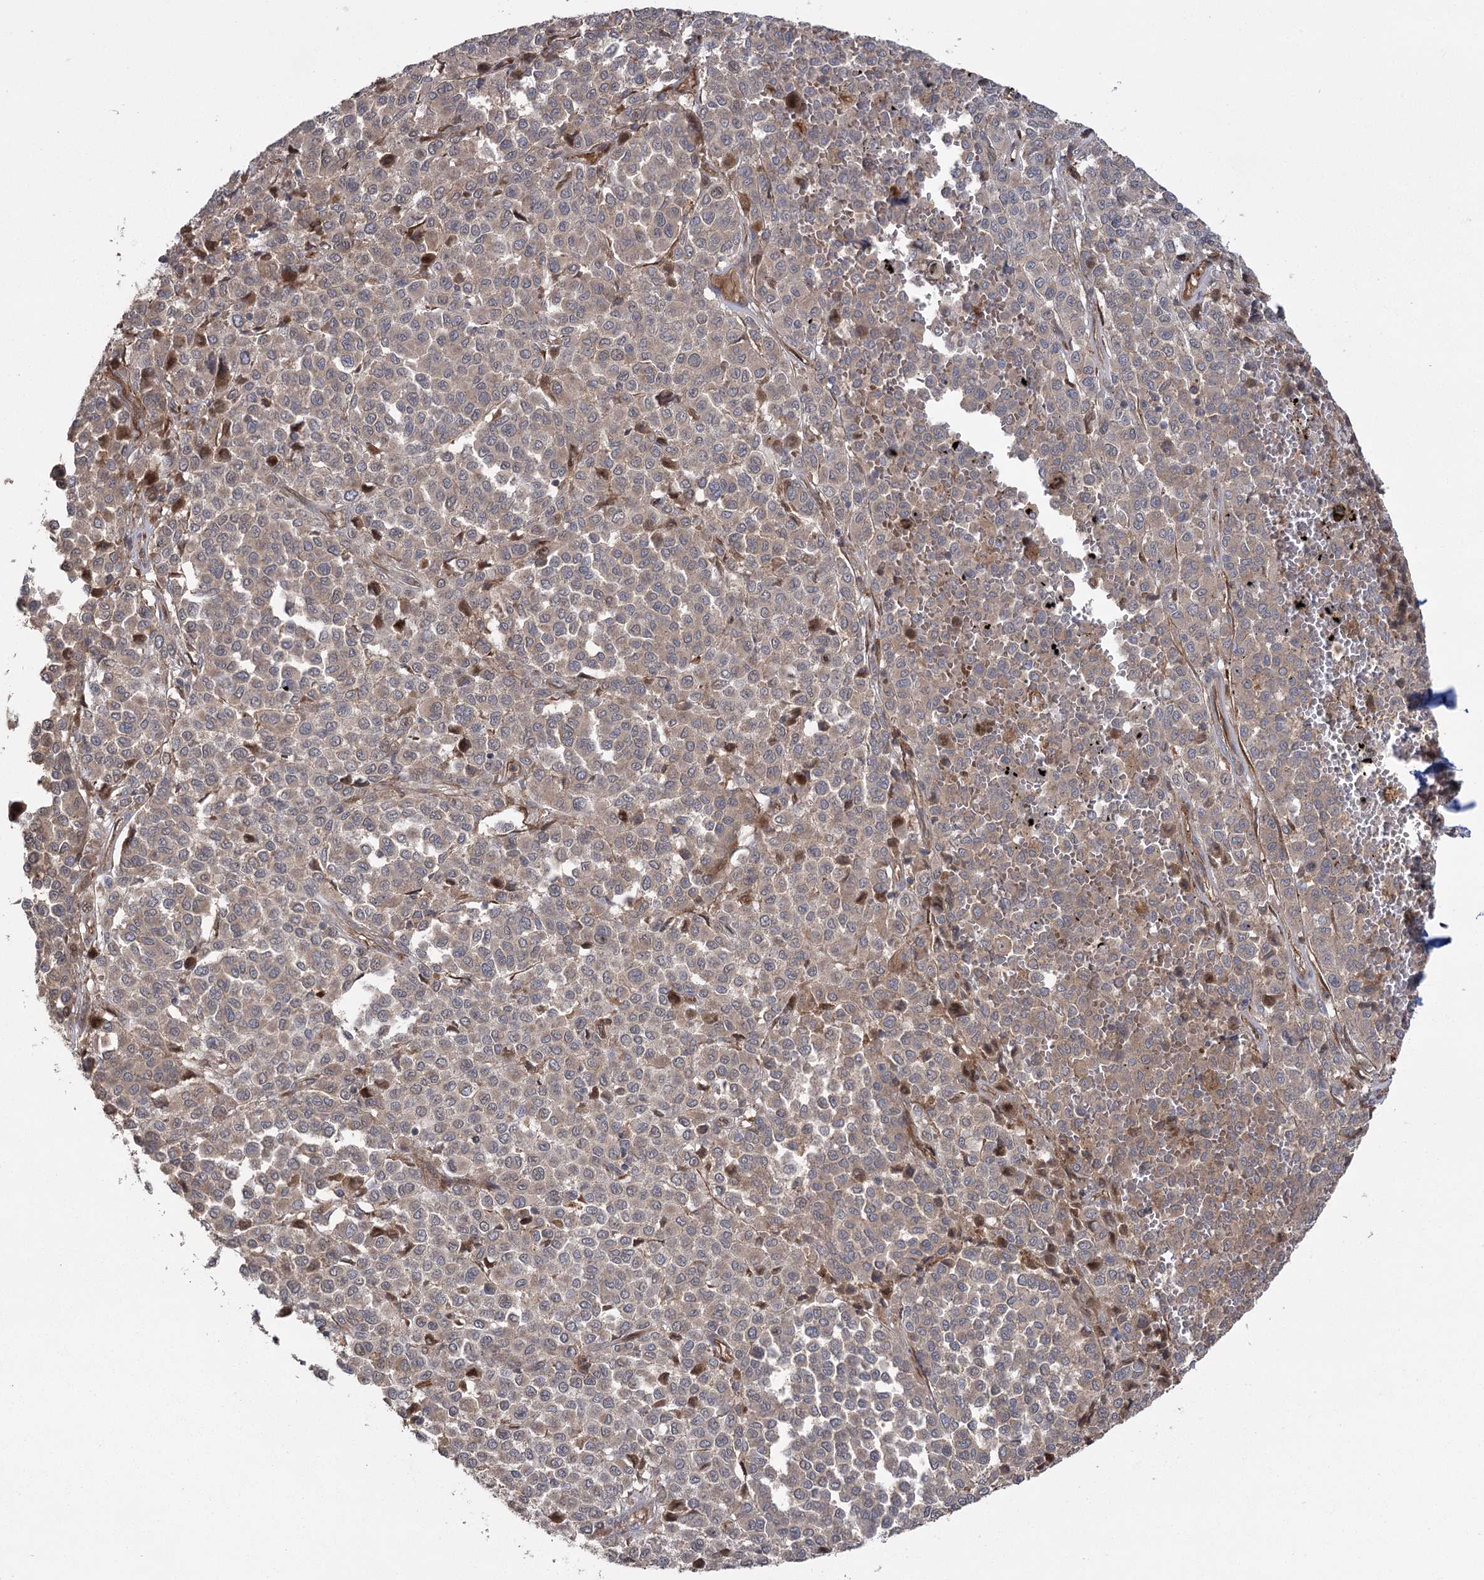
{"staining": {"intensity": "weak", "quantity": ">75%", "location": "cytoplasmic/membranous"}, "tissue": "melanoma", "cell_type": "Tumor cells", "image_type": "cancer", "snomed": [{"axis": "morphology", "description": "Malignant melanoma, Metastatic site"}, {"axis": "topography", "description": "Pancreas"}], "caption": "Human melanoma stained with a protein marker reveals weak staining in tumor cells.", "gene": "KCNN2", "patient": {"sex": "female", "age": 30}}